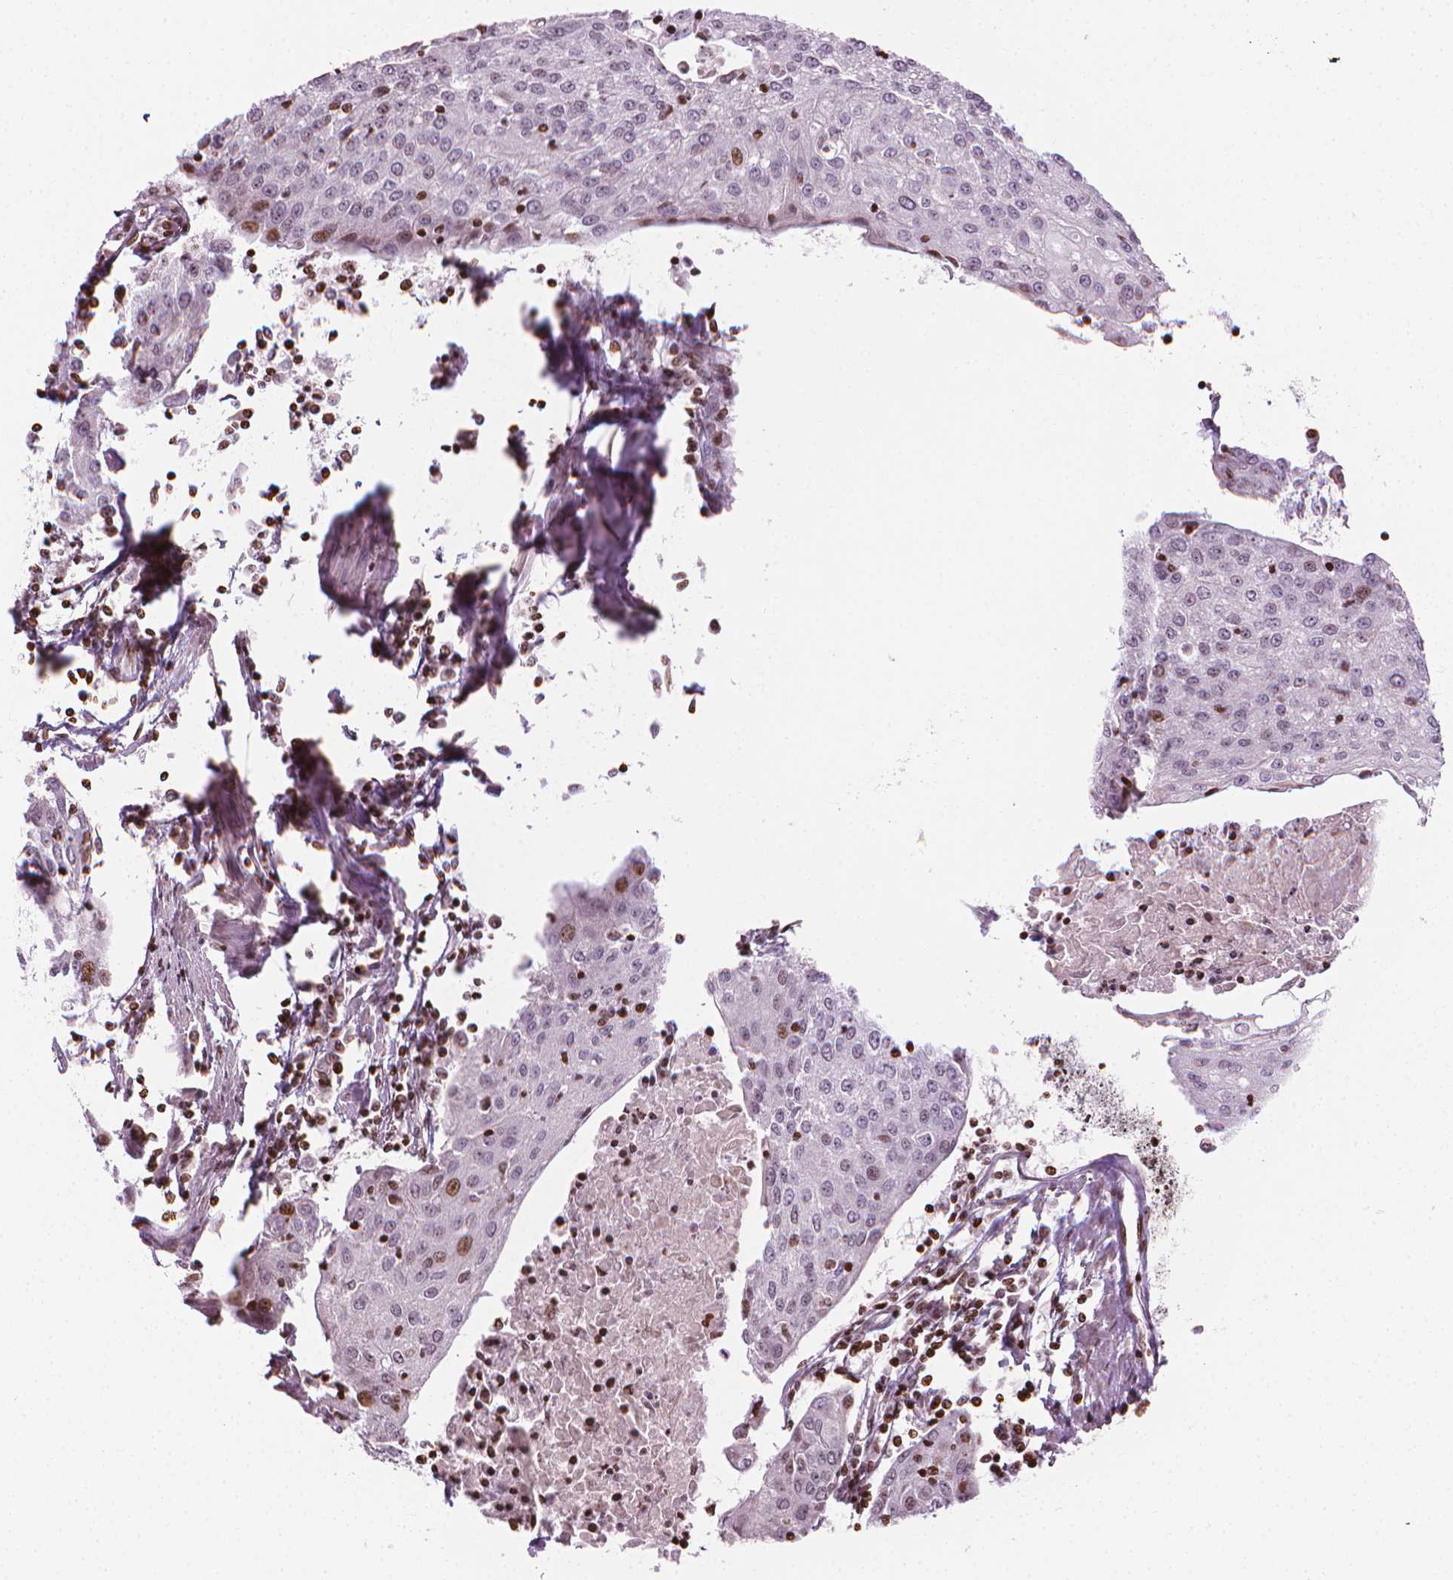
{"staining": {"intensity": "moderate", "quantity": "<25%", "location": "nuclear"}, "tissue": "urothelial cancer", "cell_type": "Tumor cells", "image_type": "cancer", "snomed": [{"axis": "morphology", "description": "Urothelial carcinoma, High grade"}, {"axis": "topography", "description": "Urinary bladder"}], "caption": "Brown immunohistochemical staining in human high-grade urothelial carcinoma demonstrates moderate nuclear expression in approximately <25% of tumor cells. Nuclei are stained in blue.", "gene": "PIP4K2A", "patient": {"sex": "female", "age": 85}}